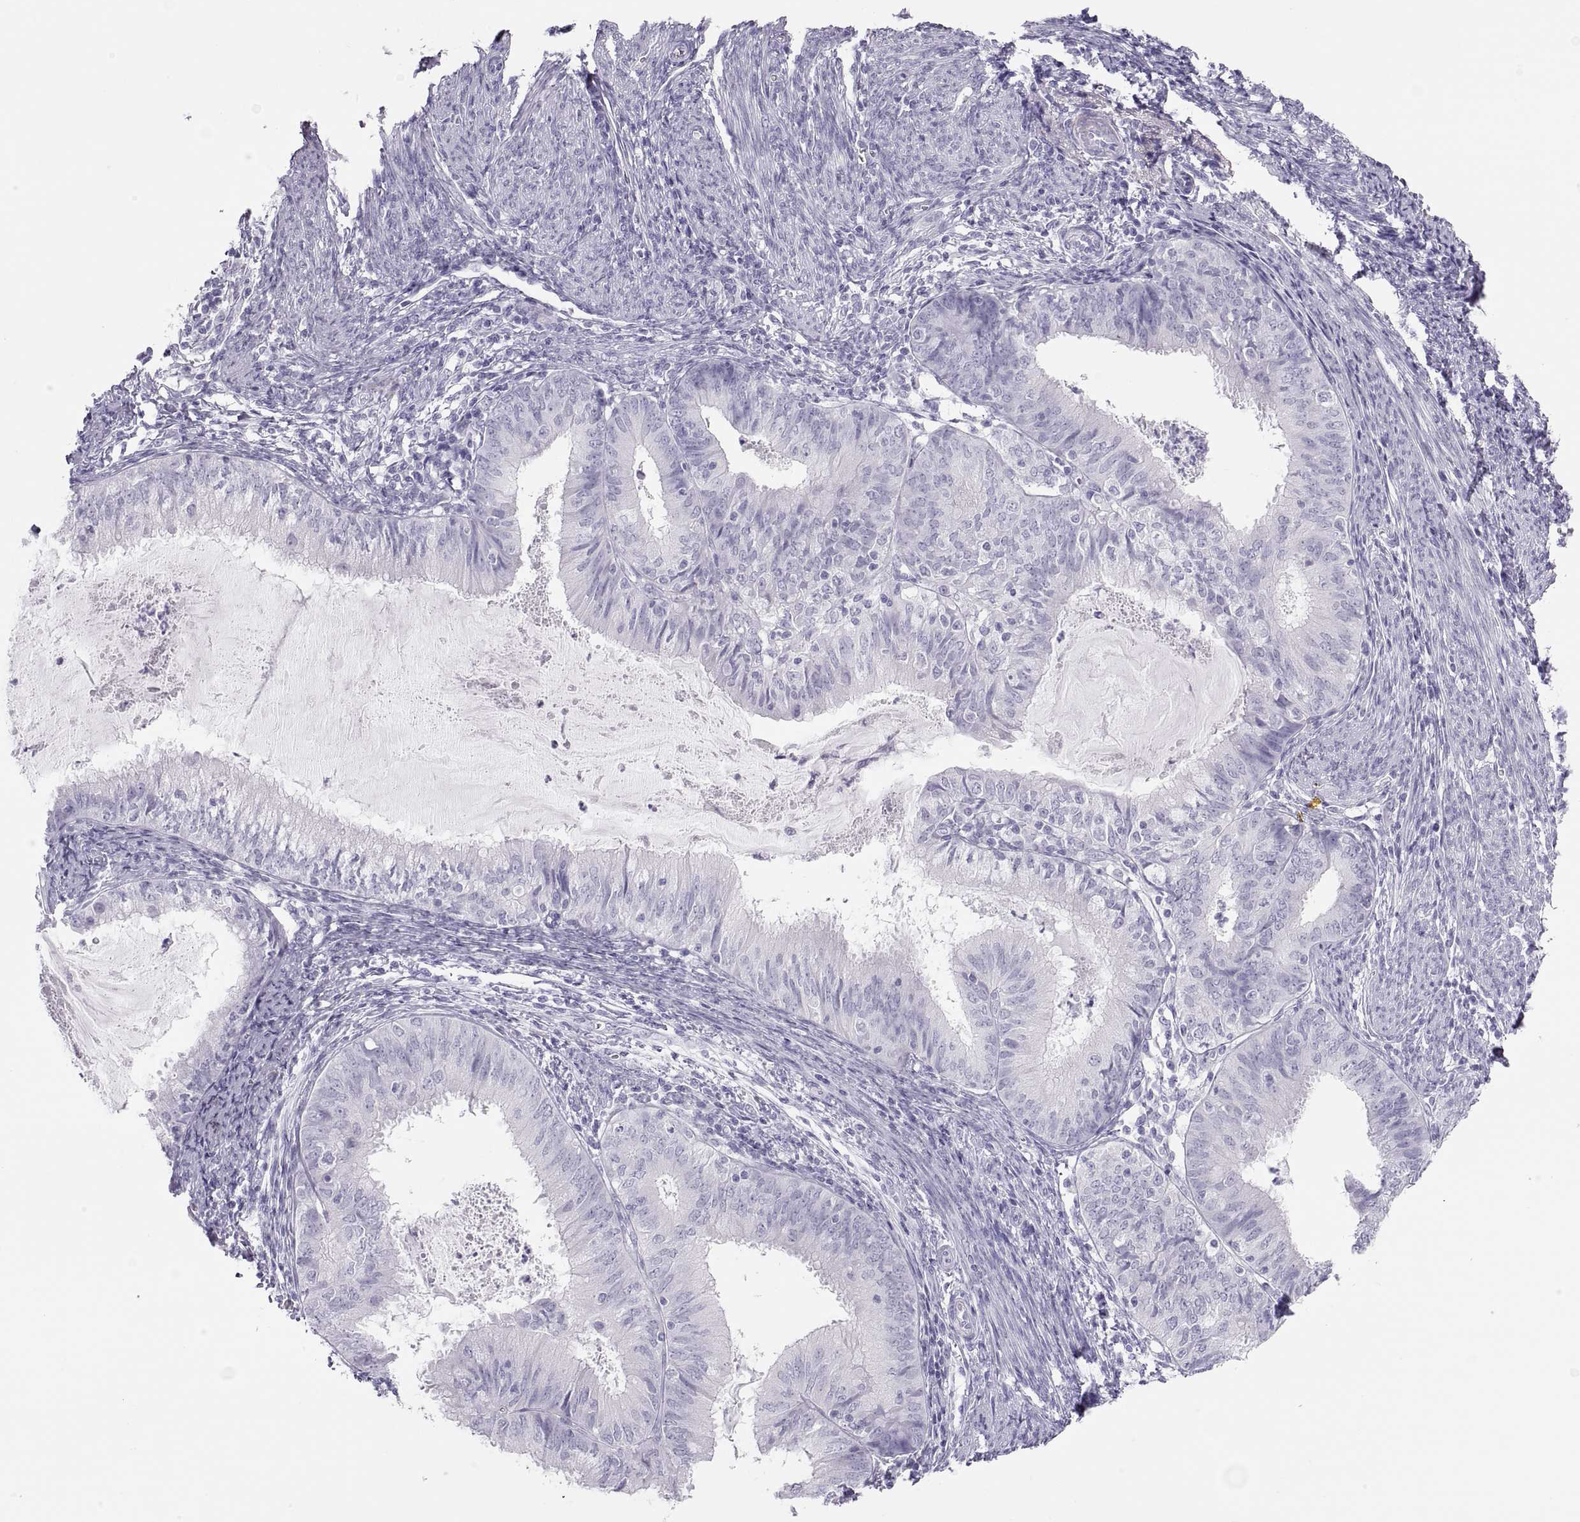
{"staining": {"intensity": "negative", "quantity": "none", "location": "none"}, "tissue": "endometrial cancer", "cell_type": "Tumor cells", "image_type": "cancer", "snomed": [{"axis": "morphology", "description": "Adenocarcinoma, NOS"}, {"axis": "topography", "description": "Endometrium"}], "caption": "Endometrial cancer was stained to show a protein in brown. There is no significant expression in tumor cells.", "gene": "SEMG1", "patient": {"sex": "female", "age": 57}}